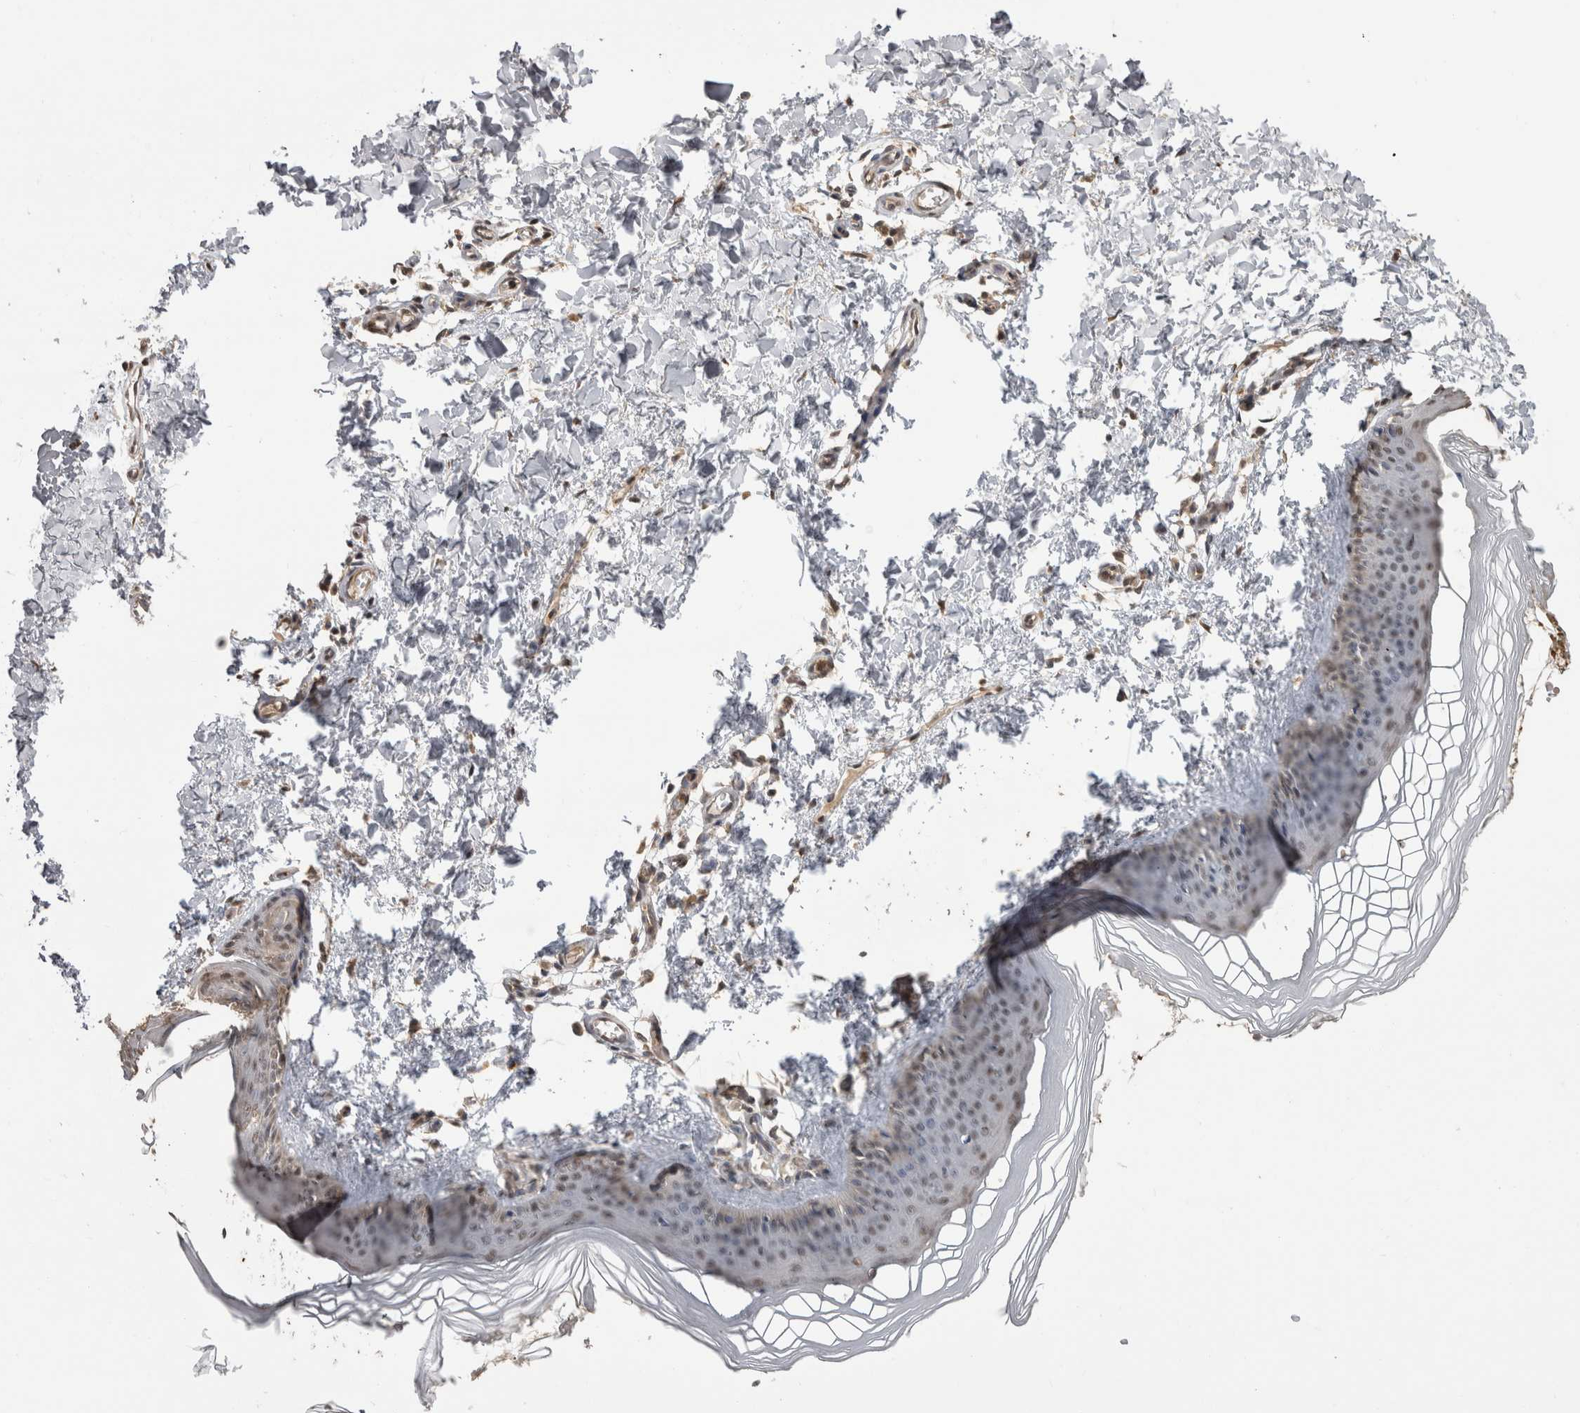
{"staining": {"intensity": "weak", "quantity": ">75%", "location": "cytoplasmic/membranous,nuclear"}, "tissue": "skin", "cell_type": "Fibroblasts", "image_type": "normal", "snomed": [{"axis": "morphology", "description": "Normal tissue, NOS"}, {"axis": "topography", "description": "Skin"}], "caption": "Brown immunohistochemical staining in normal skin demonstrates weak cytoplasmic/membranous,nuclear staining in about >75% of fibroblasts. Using DAB (3,3'-diaminobenzidine) (brown) and hematoxylin (blue) stains, captured at high magnification using brightfield microscopy.", "gene": "PAK4", "patient": {"sex": "female", "age": 27}}